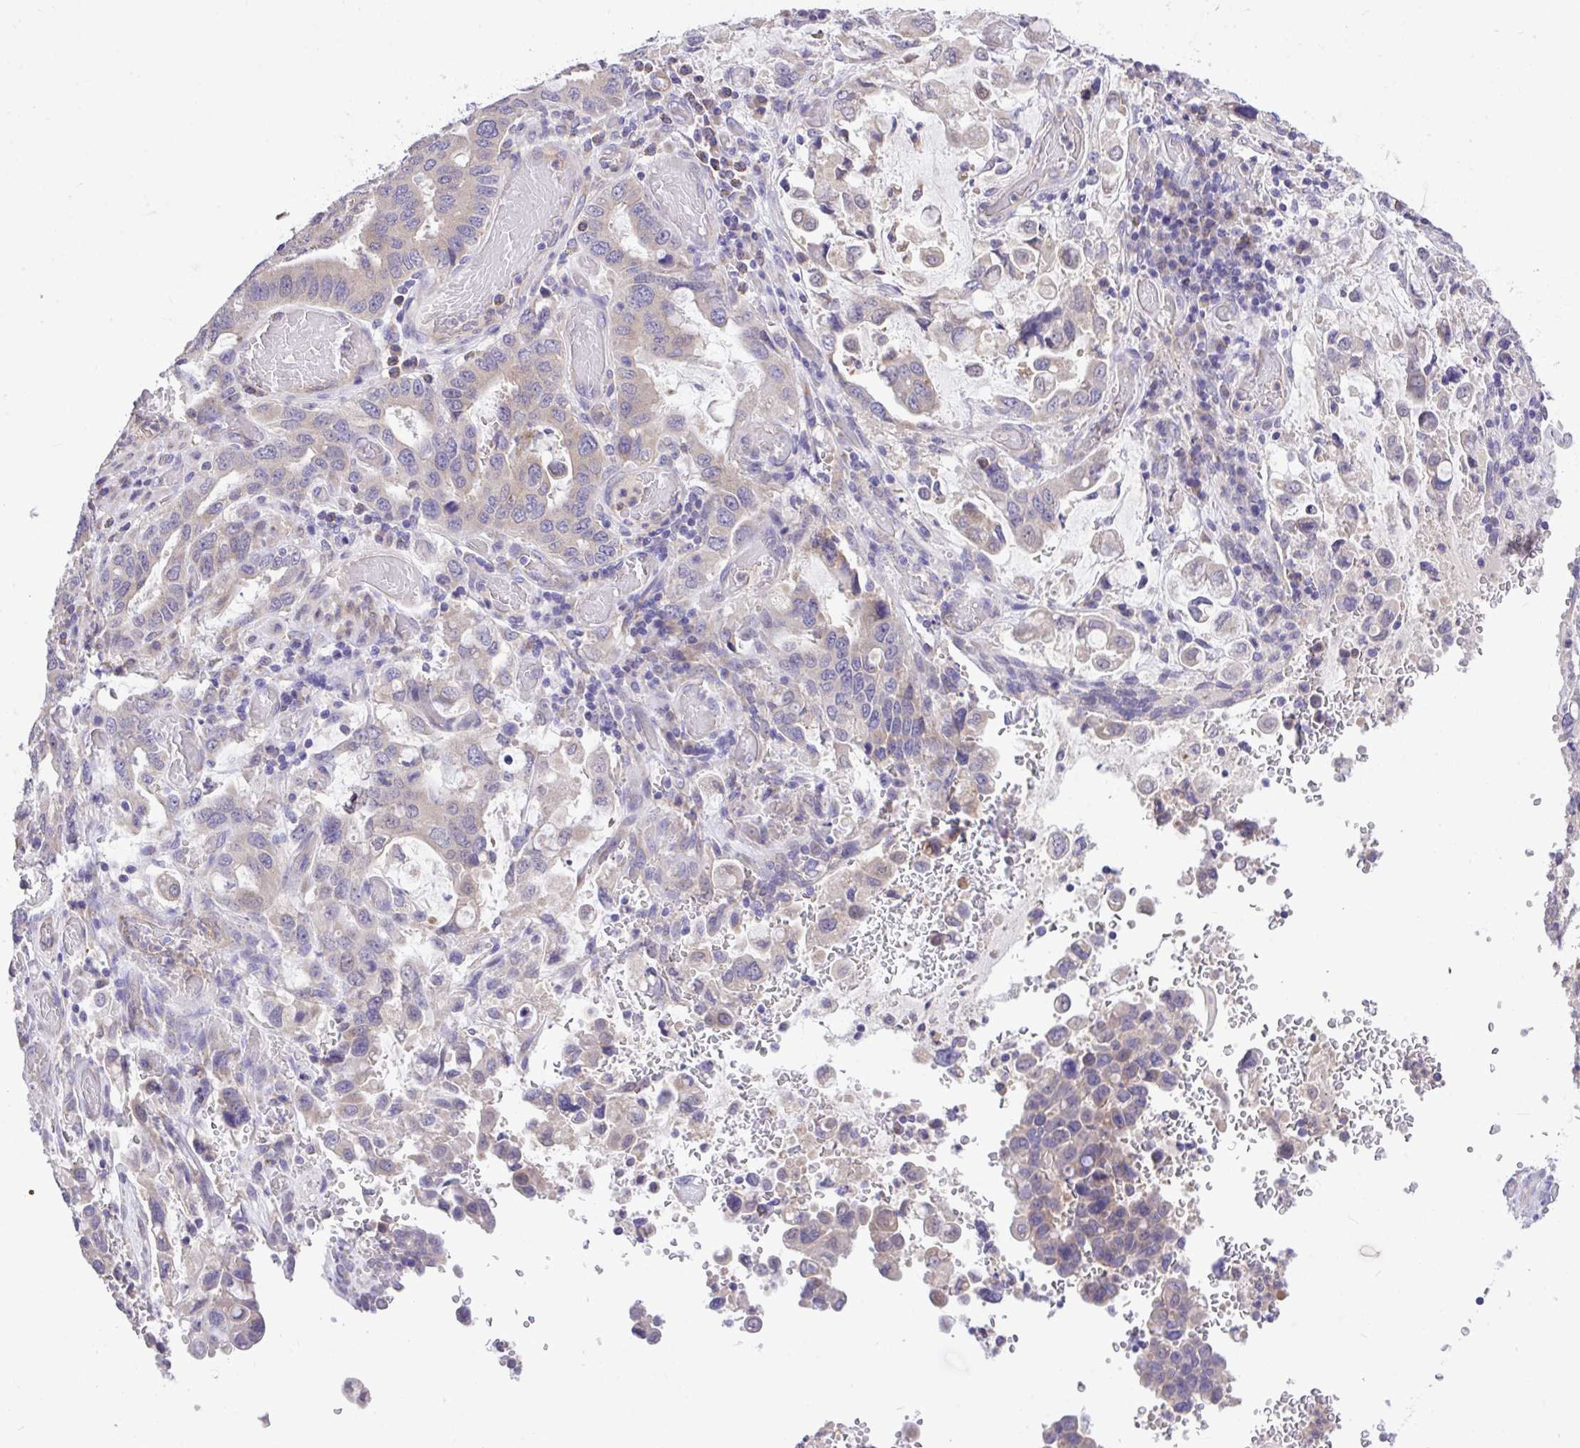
{"staining": {"intensity": "weak", "quantity": "<25%", "location": "cytoplasmic/membranous"}, "tissue": "stomach cancer", "cell_type": "Tumor cells", "image_type": "cancer", "snomed": [{"axis": "morphology", "description": "Adenocarcinoma, NOS"}, {"axis": "topography", "description": "Stomach, upper"}, {"axis": "topography", "description": "Stomach"}], "caption": "Tumor cells show no significant staining in stomach cancer.", "gene": "MPC2", "patient": {"sex": "male", "age": 62}}